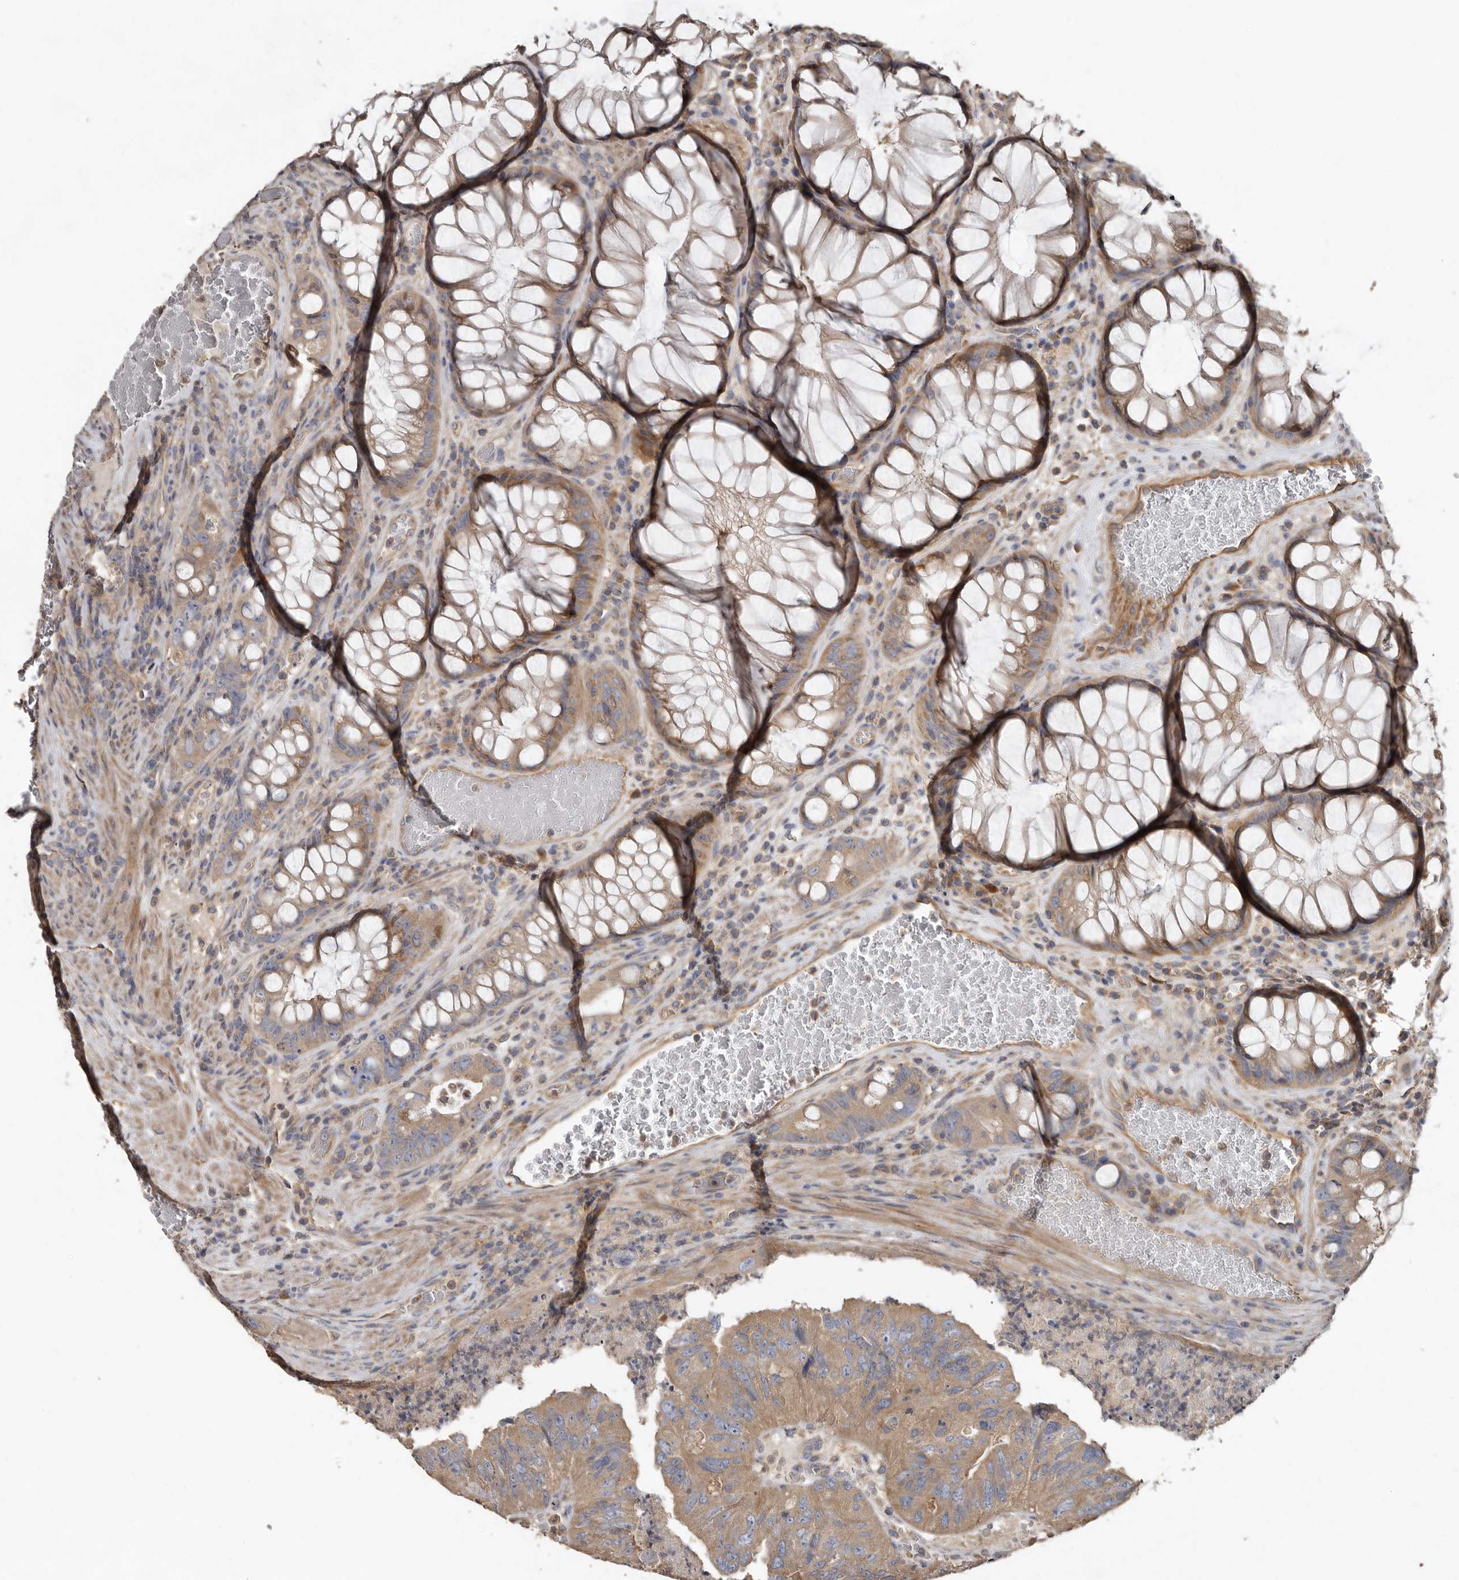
{"staining": {"intensity": "weak", "quantity": ">75%", "location": "cytoplasmic/membranous"}, "tissue": "colorectal cancer", "cell_type": "Tumor cells", "image_type": "cancer", "snomed": [{"axis": "morphology", "description": "Adenocarcinoma, NOS"}, {"axis": "topography", "description": "Rectum"}], "caption": "Human adenocarcinoma (colorectal) stained with a protein marker displays weak staining in tumor cells.", "gene": "FLCN", "patient": {"sex": "male", "age": 63}}